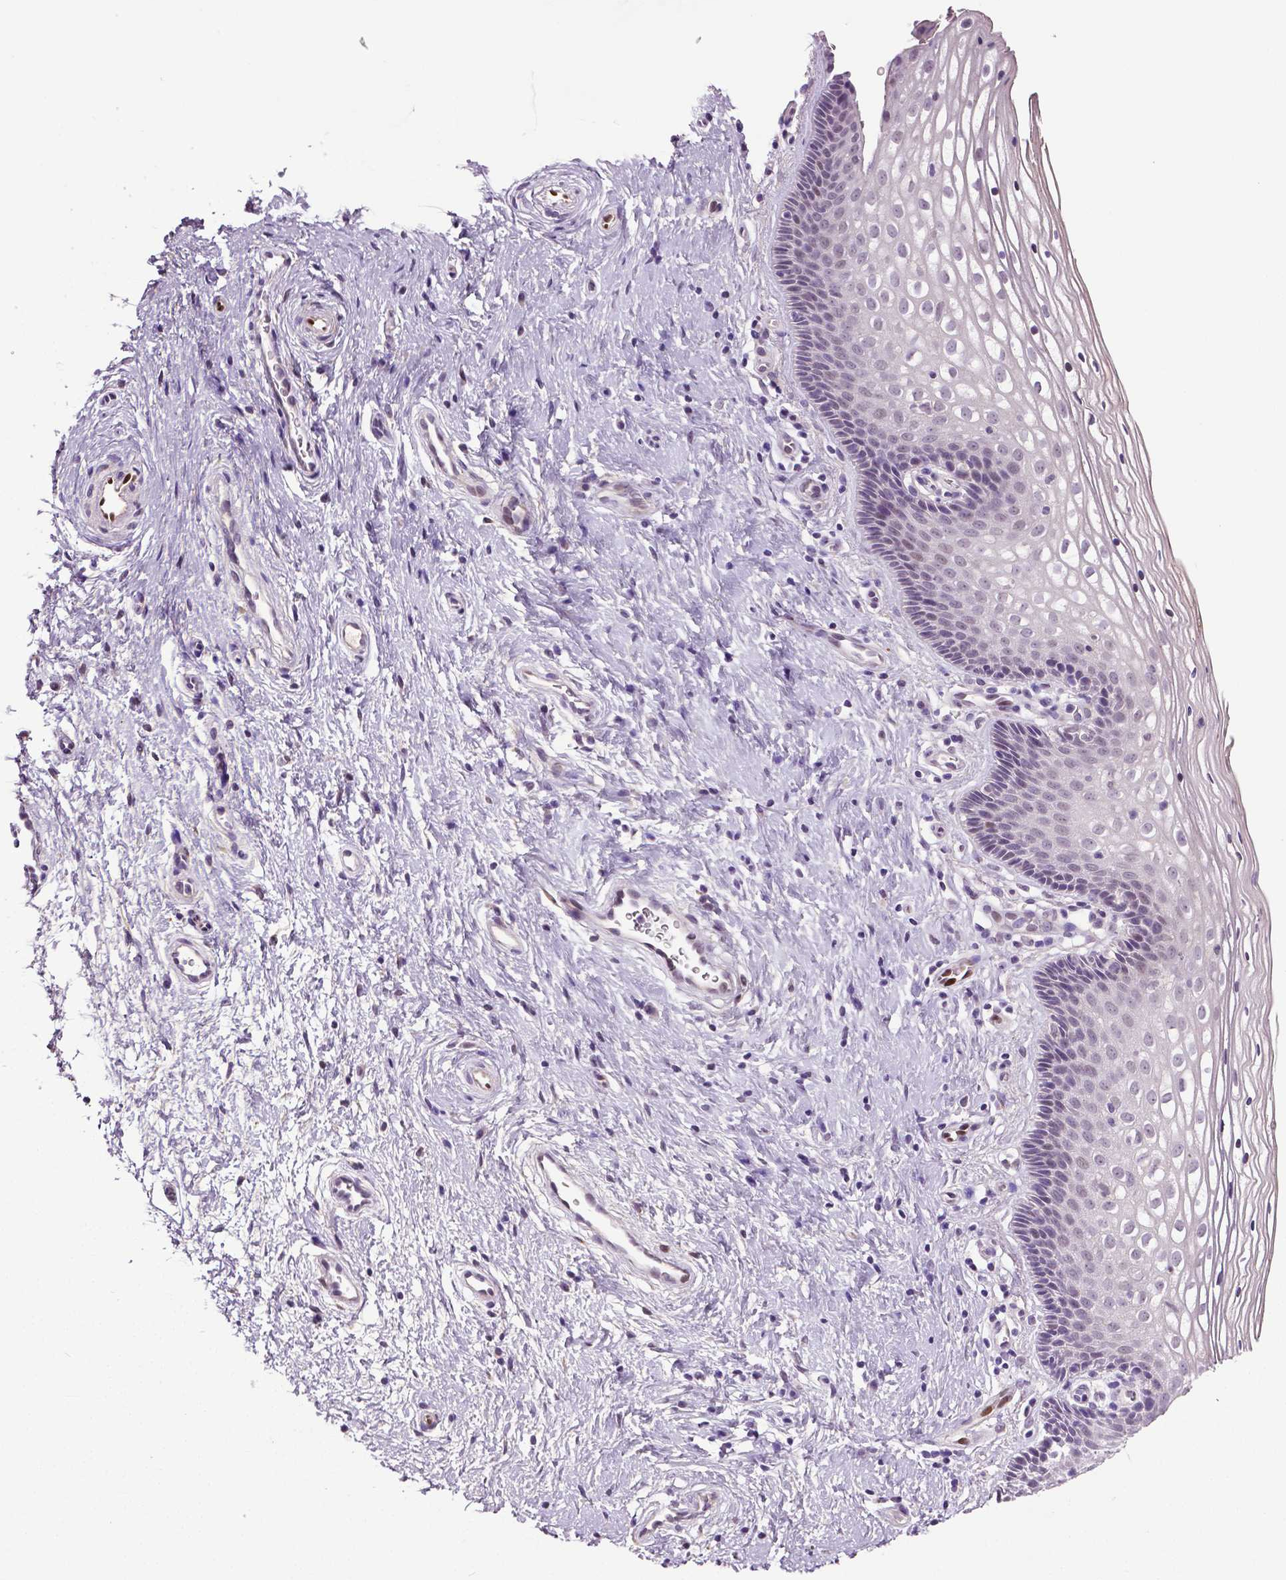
{"staining": {"intensity": "moderate", "quantity": ">75%", "location": "nuclear"}, "tissue": "cervix", "cell_type": "Glandular cells", "image_type": "normal", "snomed": [{"axis": "morphology", "description": "Normal tissue, NOS"}, {"axis": "topography", "description": "Cervix"}], "caption": "This micrograph reveals unremarkable cervix stained with immunohistochemistry to label a protein in brown. The nuclear of glandular cells show moderate positivity for the protein. Nuclei are counter-stained blue.", "gene": "PTGER3", "patient": {"sex": "female", "age": 34}}